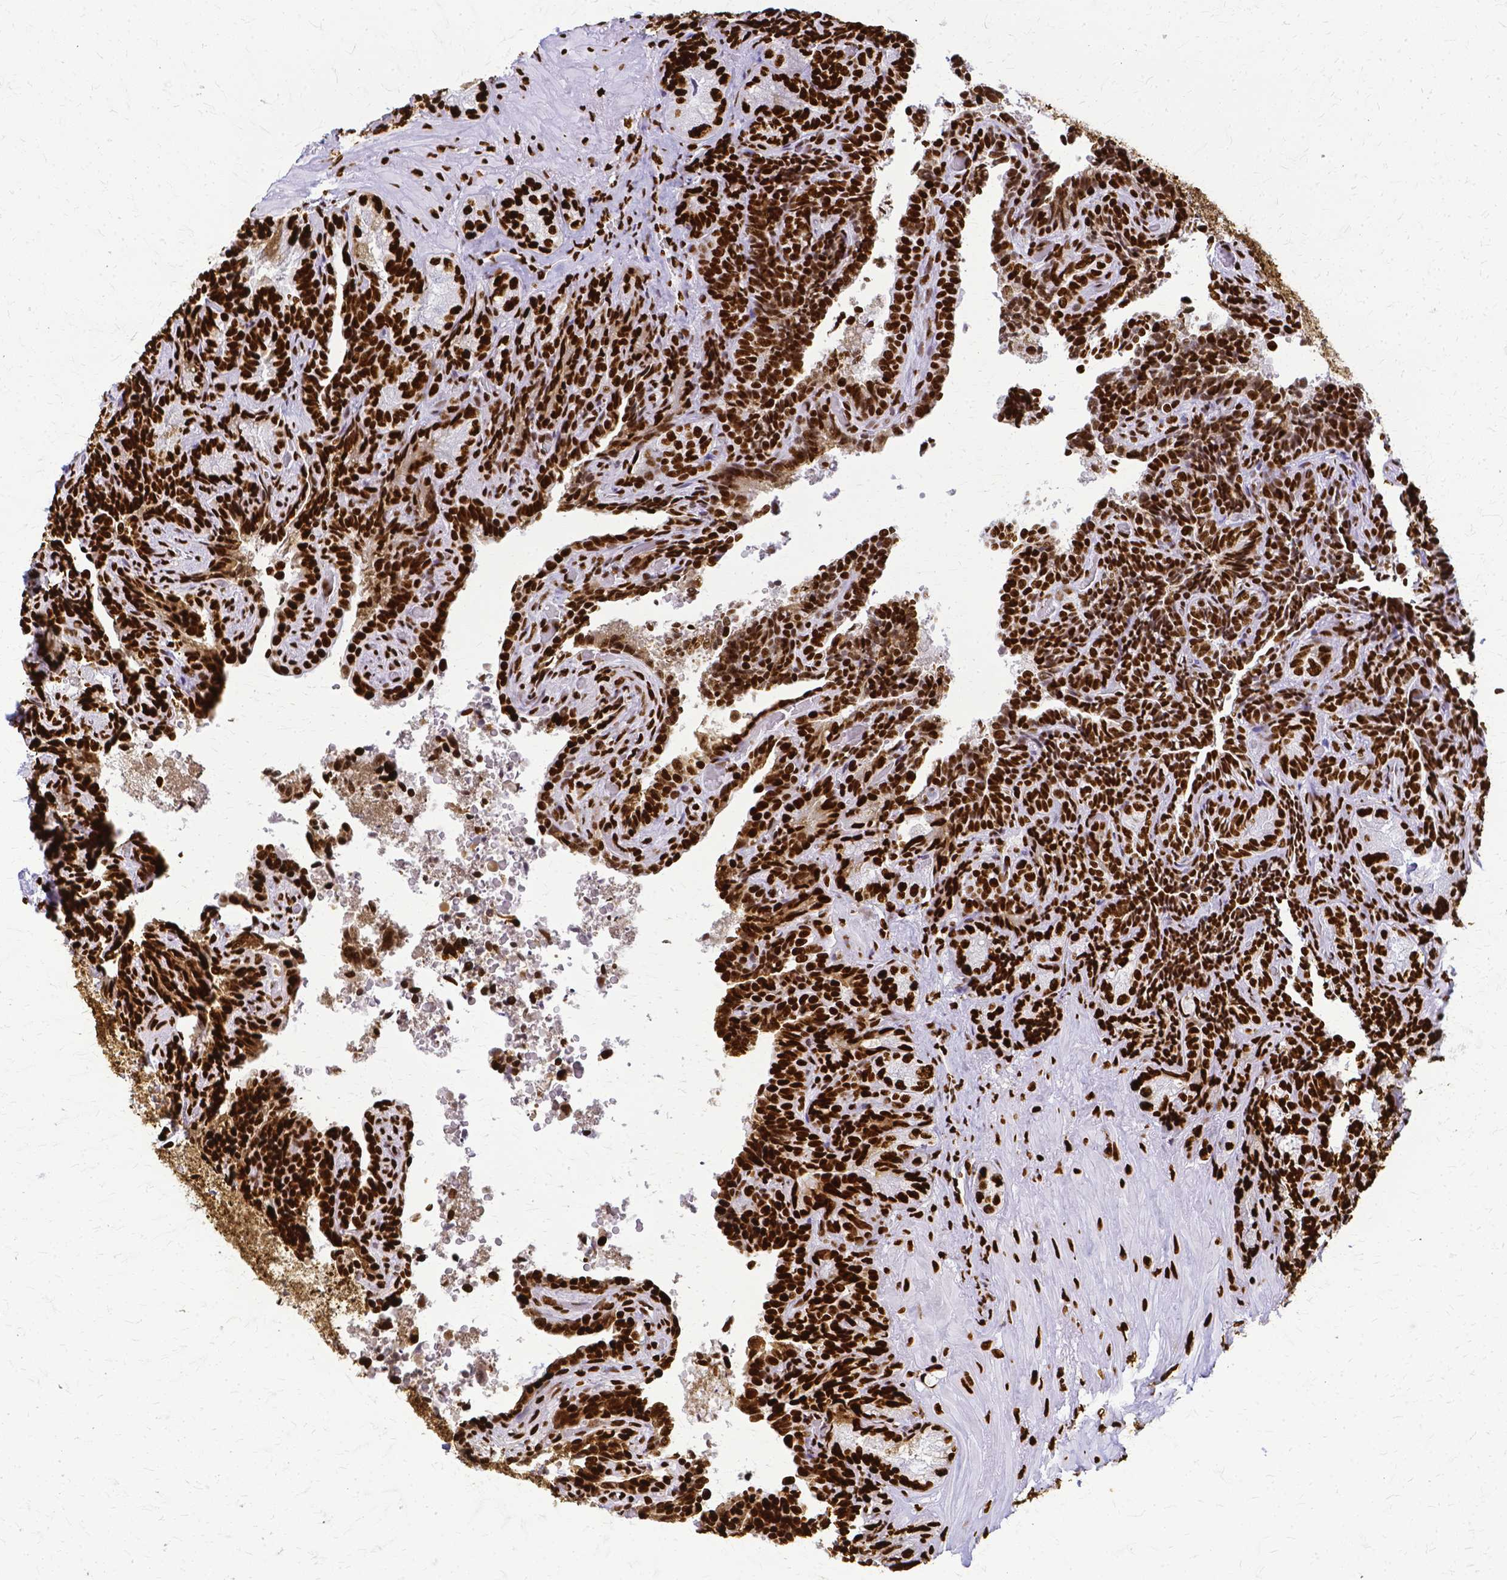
{"staining": {"intensity": "strong", "quantity": ">75%", "location": "nuclear"}, "tissue": "seminal vesicle", "cell_type": "Glandular cells", "image_type": "normal", "snomed": [{"axis": "morphology", "description": "Normal tissue, NOS"}, {"axis": "topography", "description": "Seminal veicle"}], "caption": "A high amount of strong nuclear expression is identified in about >75% of glandular cells in benign seminal vesicle.", "gene": "SFPQ", "patient": {"sex": "male", "age": 68}}